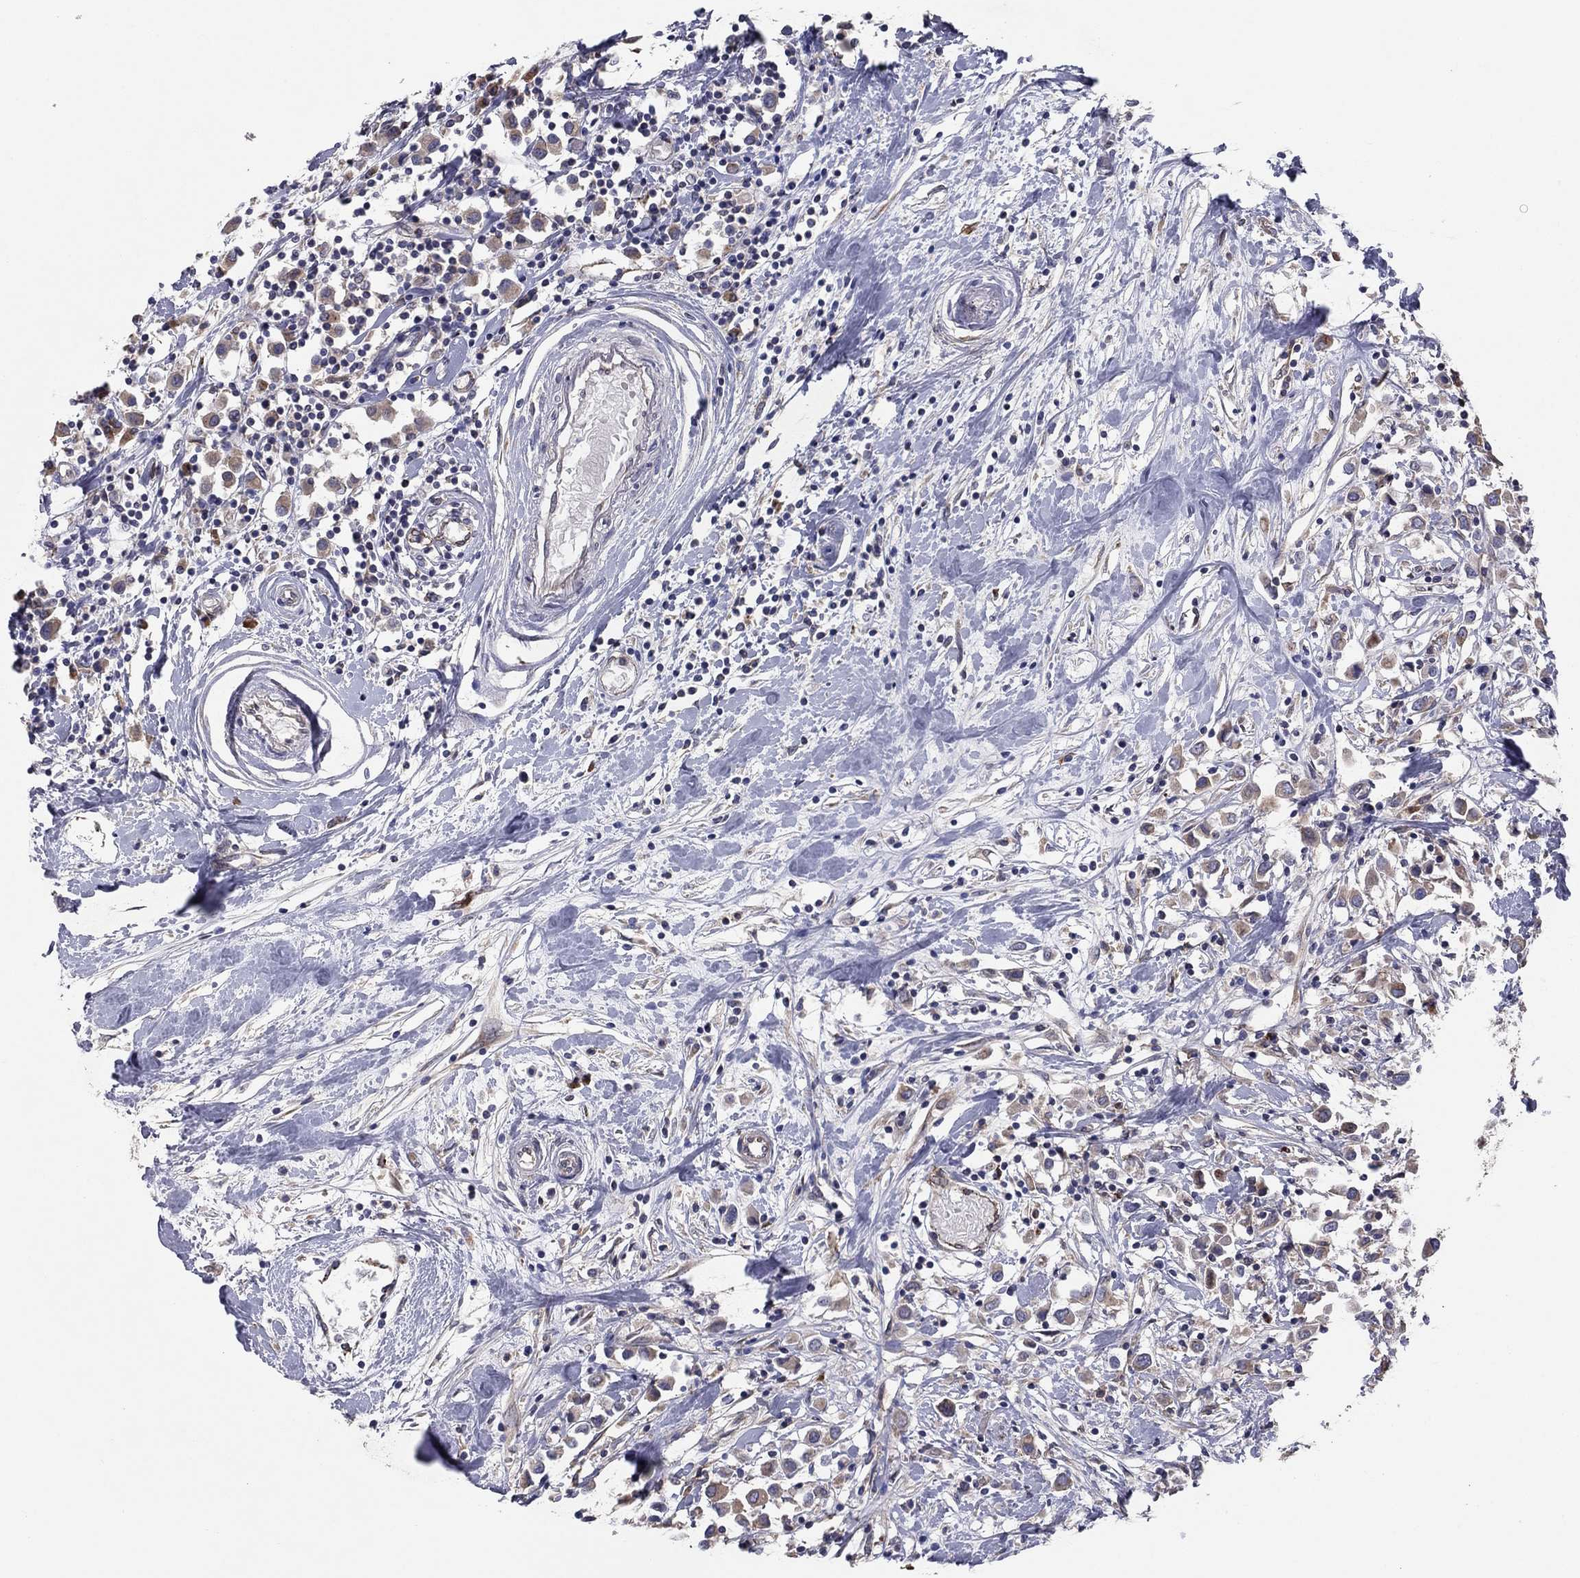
{"staining": {"intensity": "moderate", "quantity": "25%-75%", "location": "cytoplasmic/membranous"}, "tissue": "breast cancer", "cell_type": "Tumor cells", "image_type": "cancer", "snomed": [{"axis": "morphology", "description": "Duct carcinoma"}, {"axis": "topography", "description": "Breast"}], "caption": "Human infiltrating ductal carcinoma (breast) stained with a protein marker reveals moderate staining in tumor cells.", "gene": "YIF1A", "patient": {"sex": "female", "age": 61}}